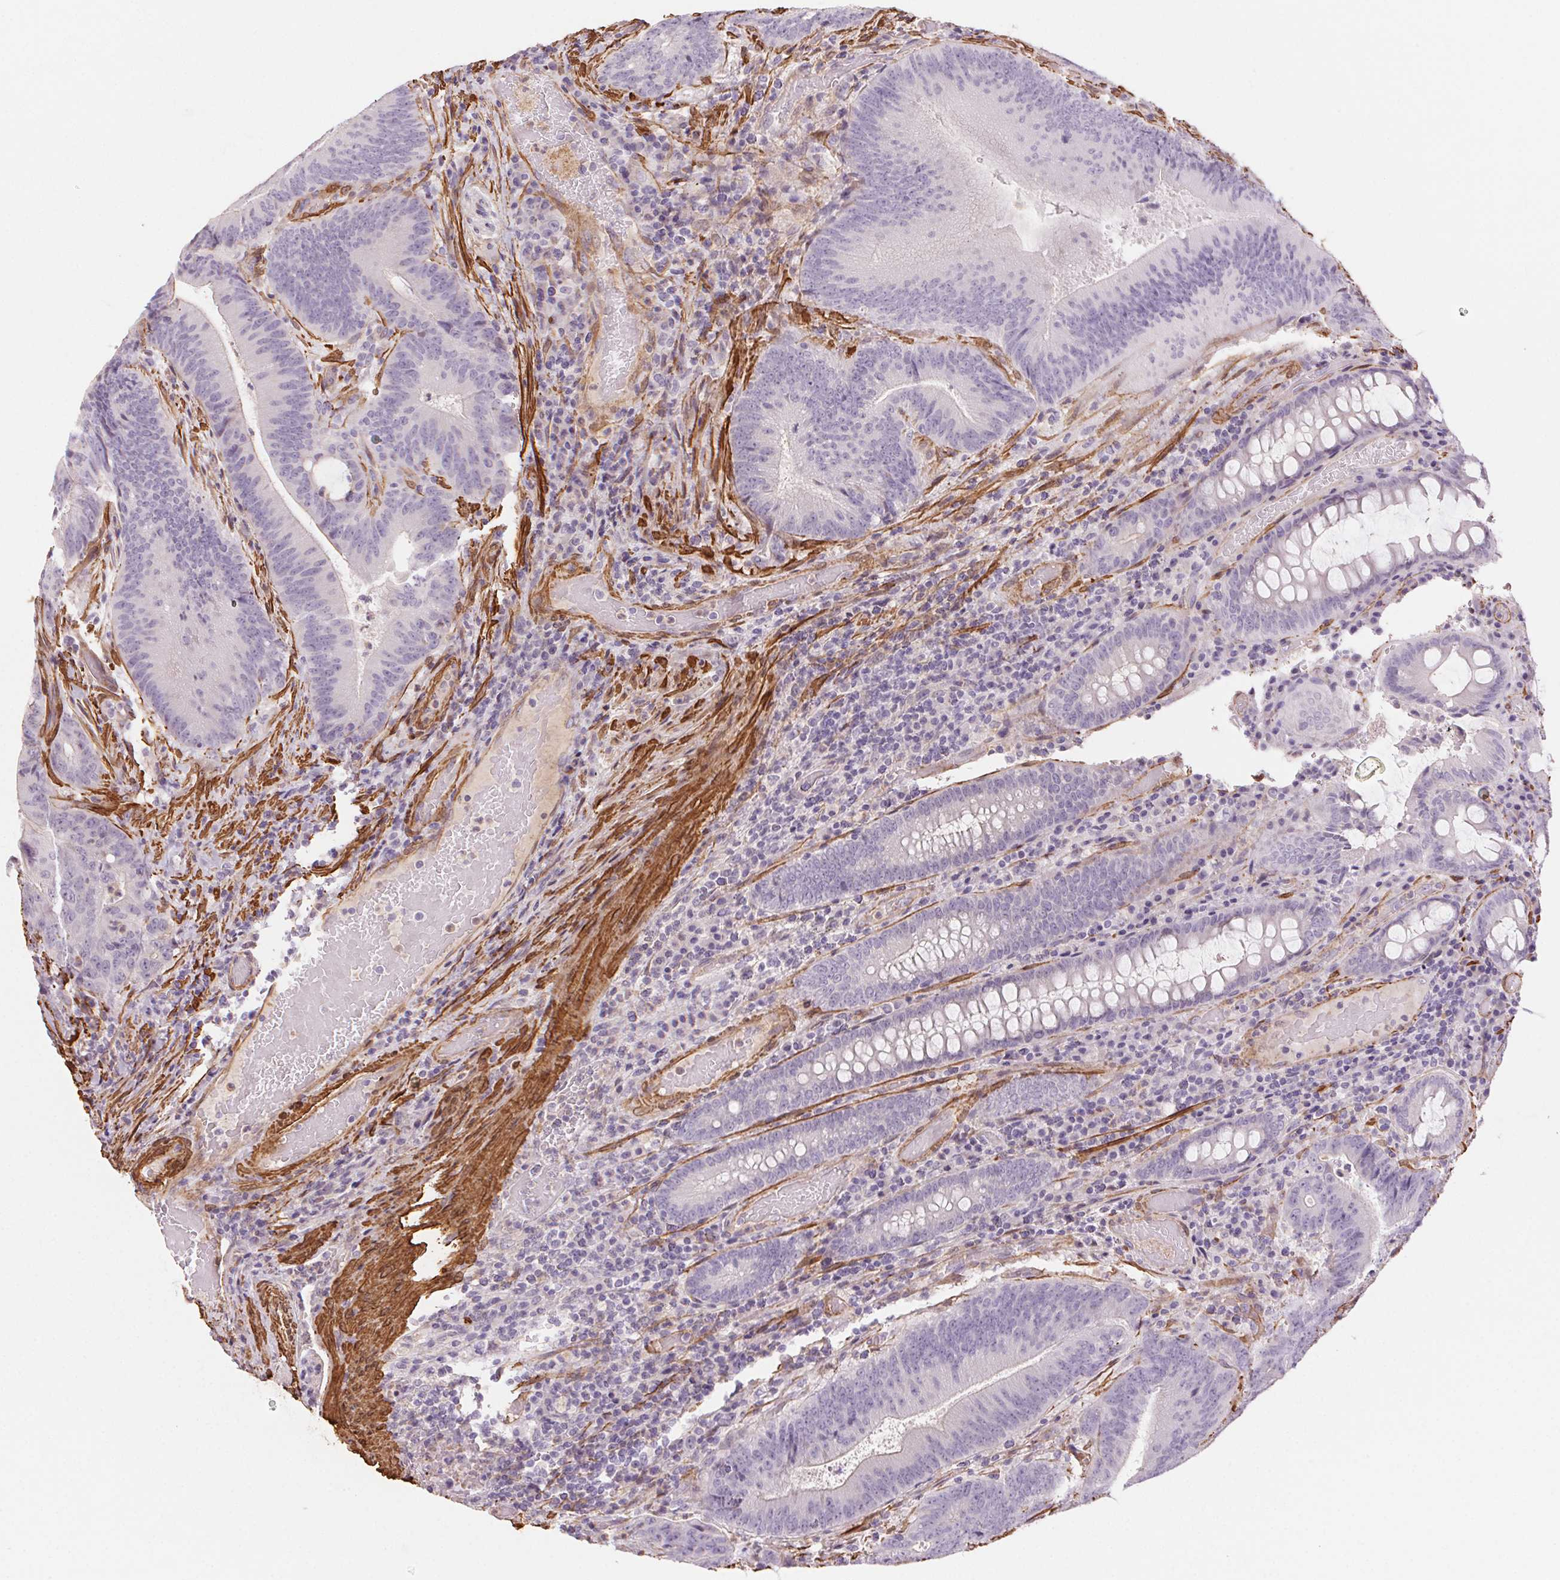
{"staining": {"intensity": "negative", "quantity": "none", "location": "none"}, "tissue": "colorectal cancer", "cell_type": "Tumor cells", "image_type": "cancer", "snomed": [{"axis": "morphology", "description": "Adenocarcinoma, NOS"}, {"axis": "topography", "description": "Colon"}], "caption": "The immunohistochemistry histopathology image has no significant positivity in tumor cells of colorectal adenocarcinoma tissue. (Stains: DAB immunohistochemistry (IHC) with hematoxylin counter stain, Microscopy: brightfield microscopy at high magnification).", "gene": "GPX8", "patient": {"sex": "female", "age": 43}}